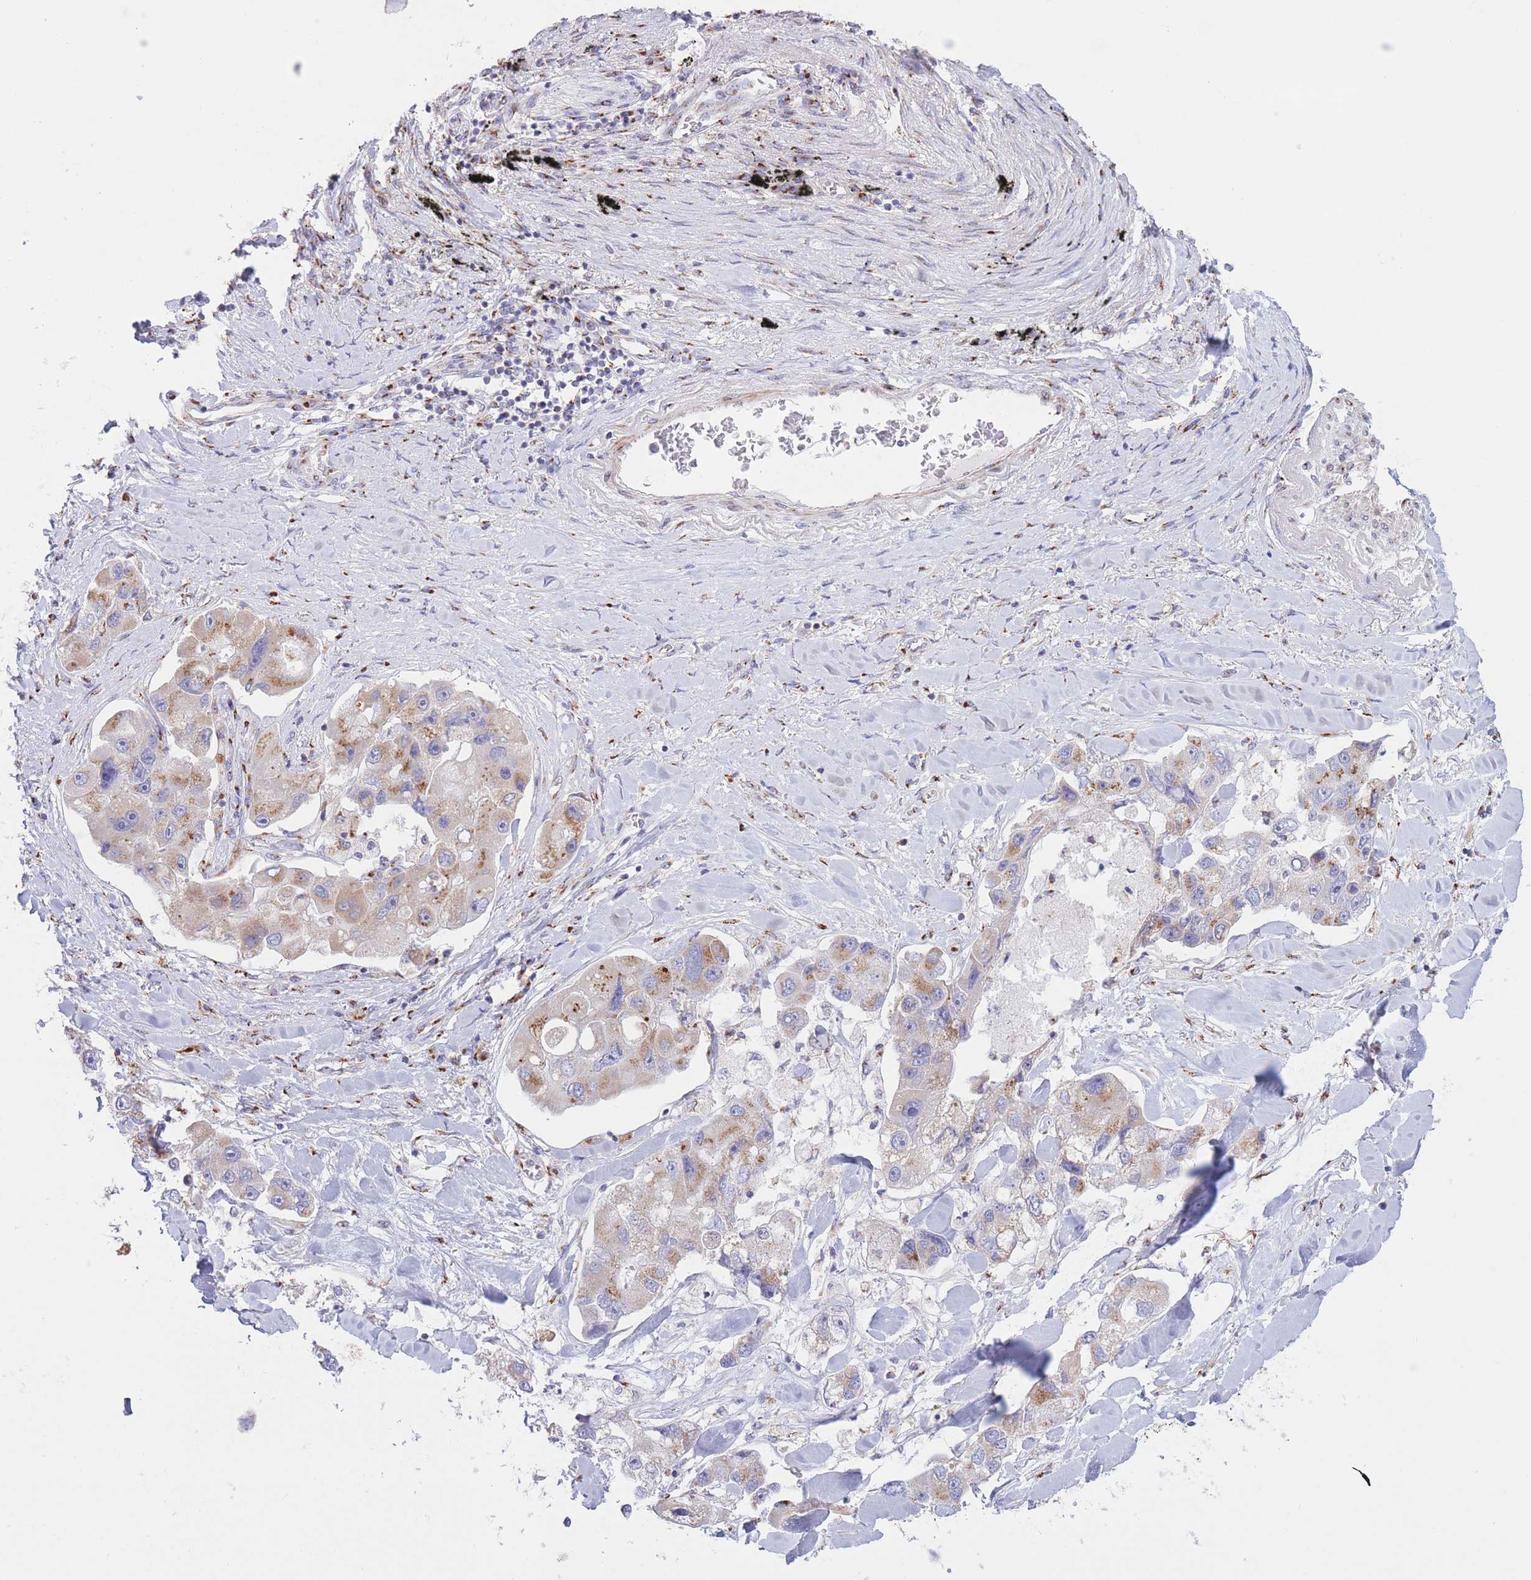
{"staining": {"intensity": "weak", "quantity": "25%-75%", "location": "cytoplasmic/membranous"}, "tissue": "lung cancer", "cell_type": "Tumor cells", "image_type": "cancer", "snomed": [{"axis": "morphology", "description": "Adenocarcinoma, NOS"}, {"axis": "topography", "description": "Lung"}], "caption": "A micrograph showing weak cytoplasmic/membranous positivity in about 25%-75% of tumor cells in lung adenocarcinoma, as visualized by brown immunohistochemical staining.", "gene": "MPND", "patient": {"sex": "female", "age": 54}}